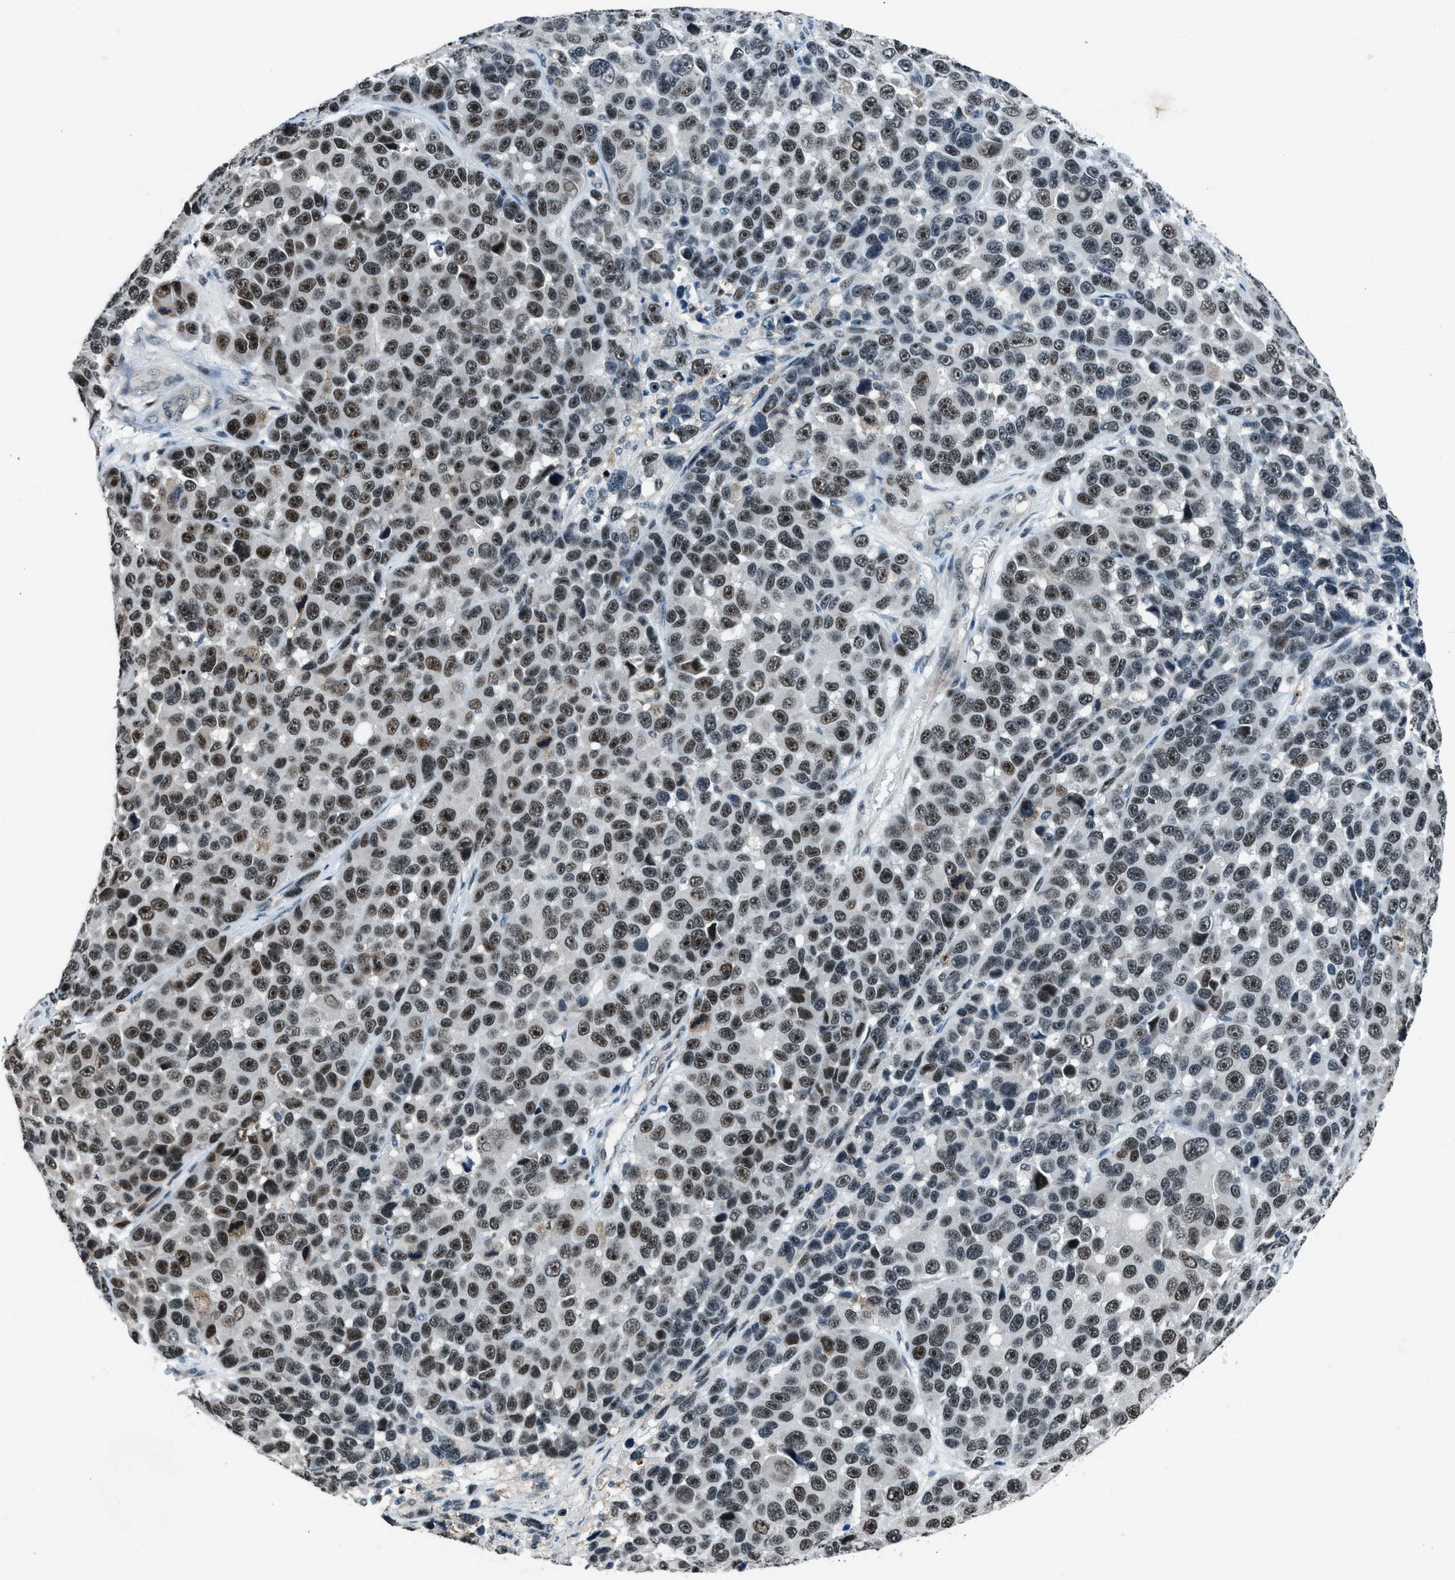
{"staining": {"intensity": "moderate", "quantity": ">75%", "location": "nuclear"}, "tissue": "melanoma", "cell_type": "Tumor cells", "image_type": "cancer", "snomed": [{"axis": "morphology", "description": "Malignant melanoma, NOS"}, {"axis": "topography", "description": "Skin"}], "caption": "This image displays immunohistochemistry (IHC) staining of human melanoma, with medium moderate nuclear positivity in approximately >75% of tumor cells.", "gene": "ADCY1", "patient": {"sex": "male", "age": 53}}